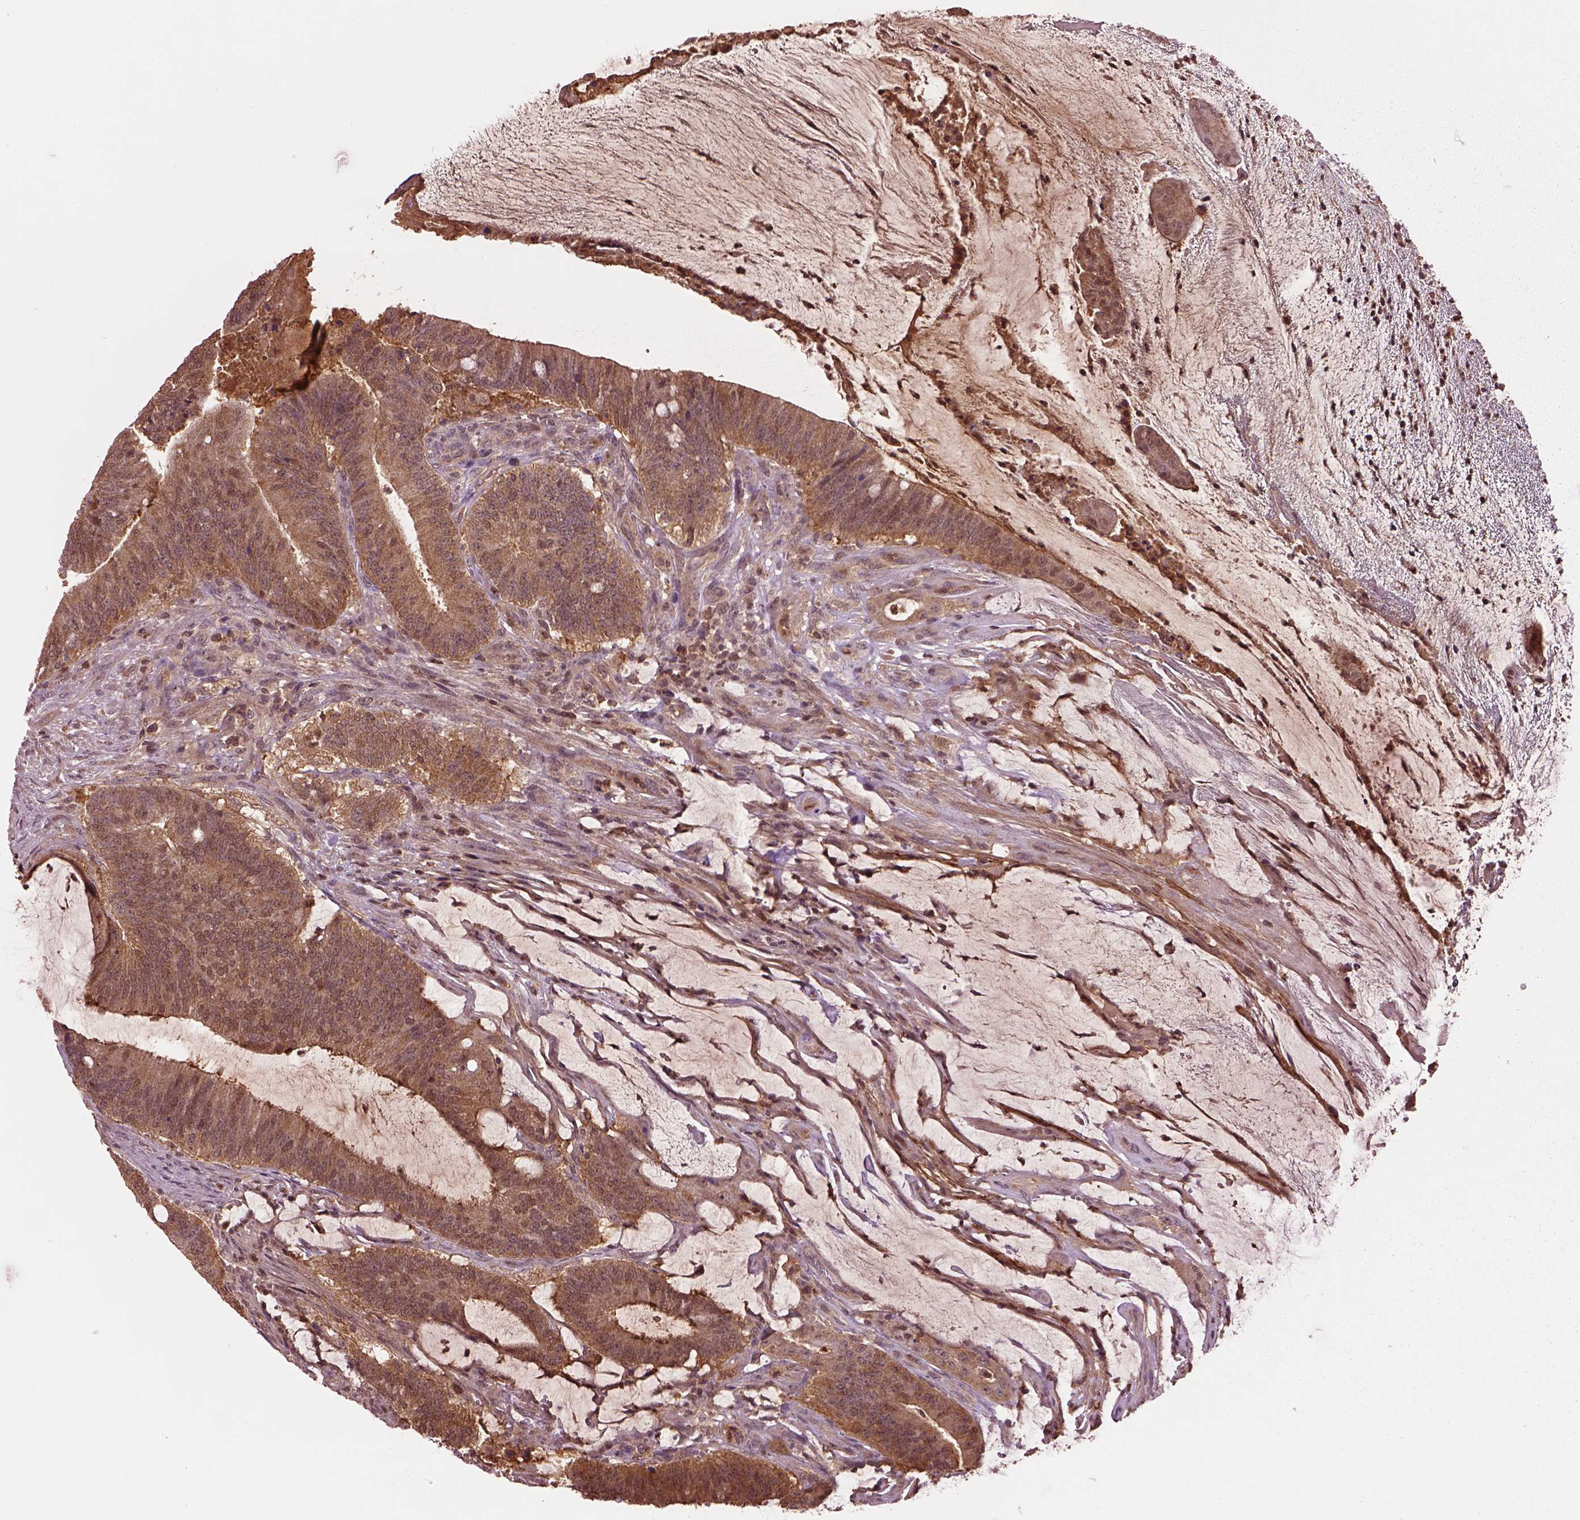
{"staining": {"intensity": "moderate", "quantity": ">75%", "location": "cytoplasmic/membranous"}, "tissue": "colorectal cancer", "cell_type": "Tumor cells", "image_type": "cancer", "snomed": [{"axis": "morphology", "description": "Adenocarcinoma, NOS"}, {"axis": "topography", "description": "Colon"}], "caption": "Approximately >75% of tumor cells in human colorectal adenocarcinoma show moderate cytoplasmic/membranous protein positivity as visualized by brown immunohistochemical staining.", "gene": "MDP1", "patient": {"sex": "female", "age": 43}}